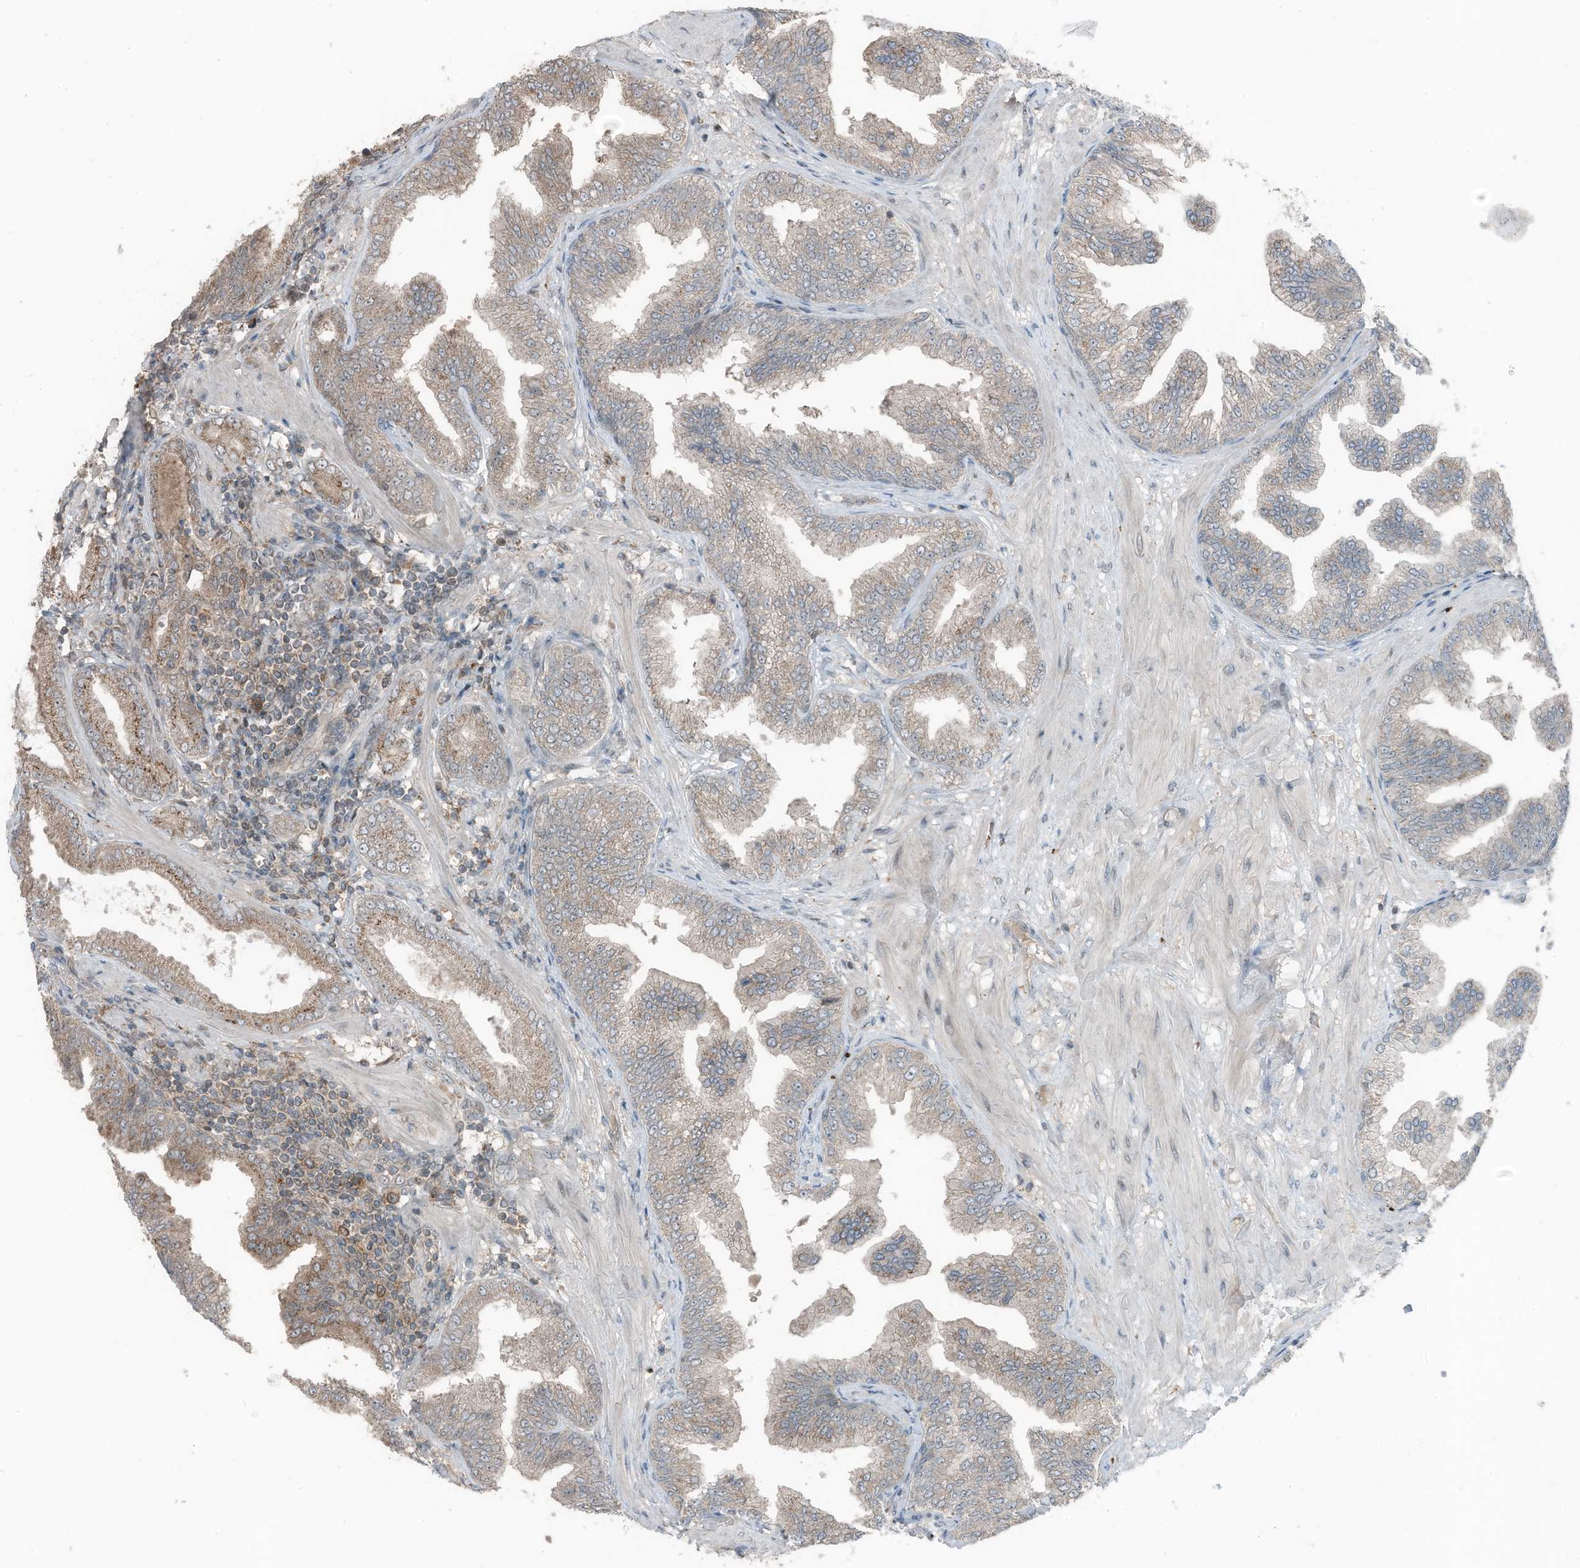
{"staining": {"intensity": "weak", "quantity": "<25%", "location": "cytoplasmic/membranous"}, "tissue": "prostate cancer", "cell_type": "Tumor cells", "image_type": "cancer", "snomed": [{"axis": "morphology", "description": "Adenocarcinoma, Low grade"}, {"axis": "topography", "description": "Prostate"}], "caption": "IHC histopathology image of neoplastic tissue: human prostate cancer stained with DAB displays no significant protein expression in tumor cells.", "gene": "TXNDC9", "patient": {"sex": "male", "age": 63}}